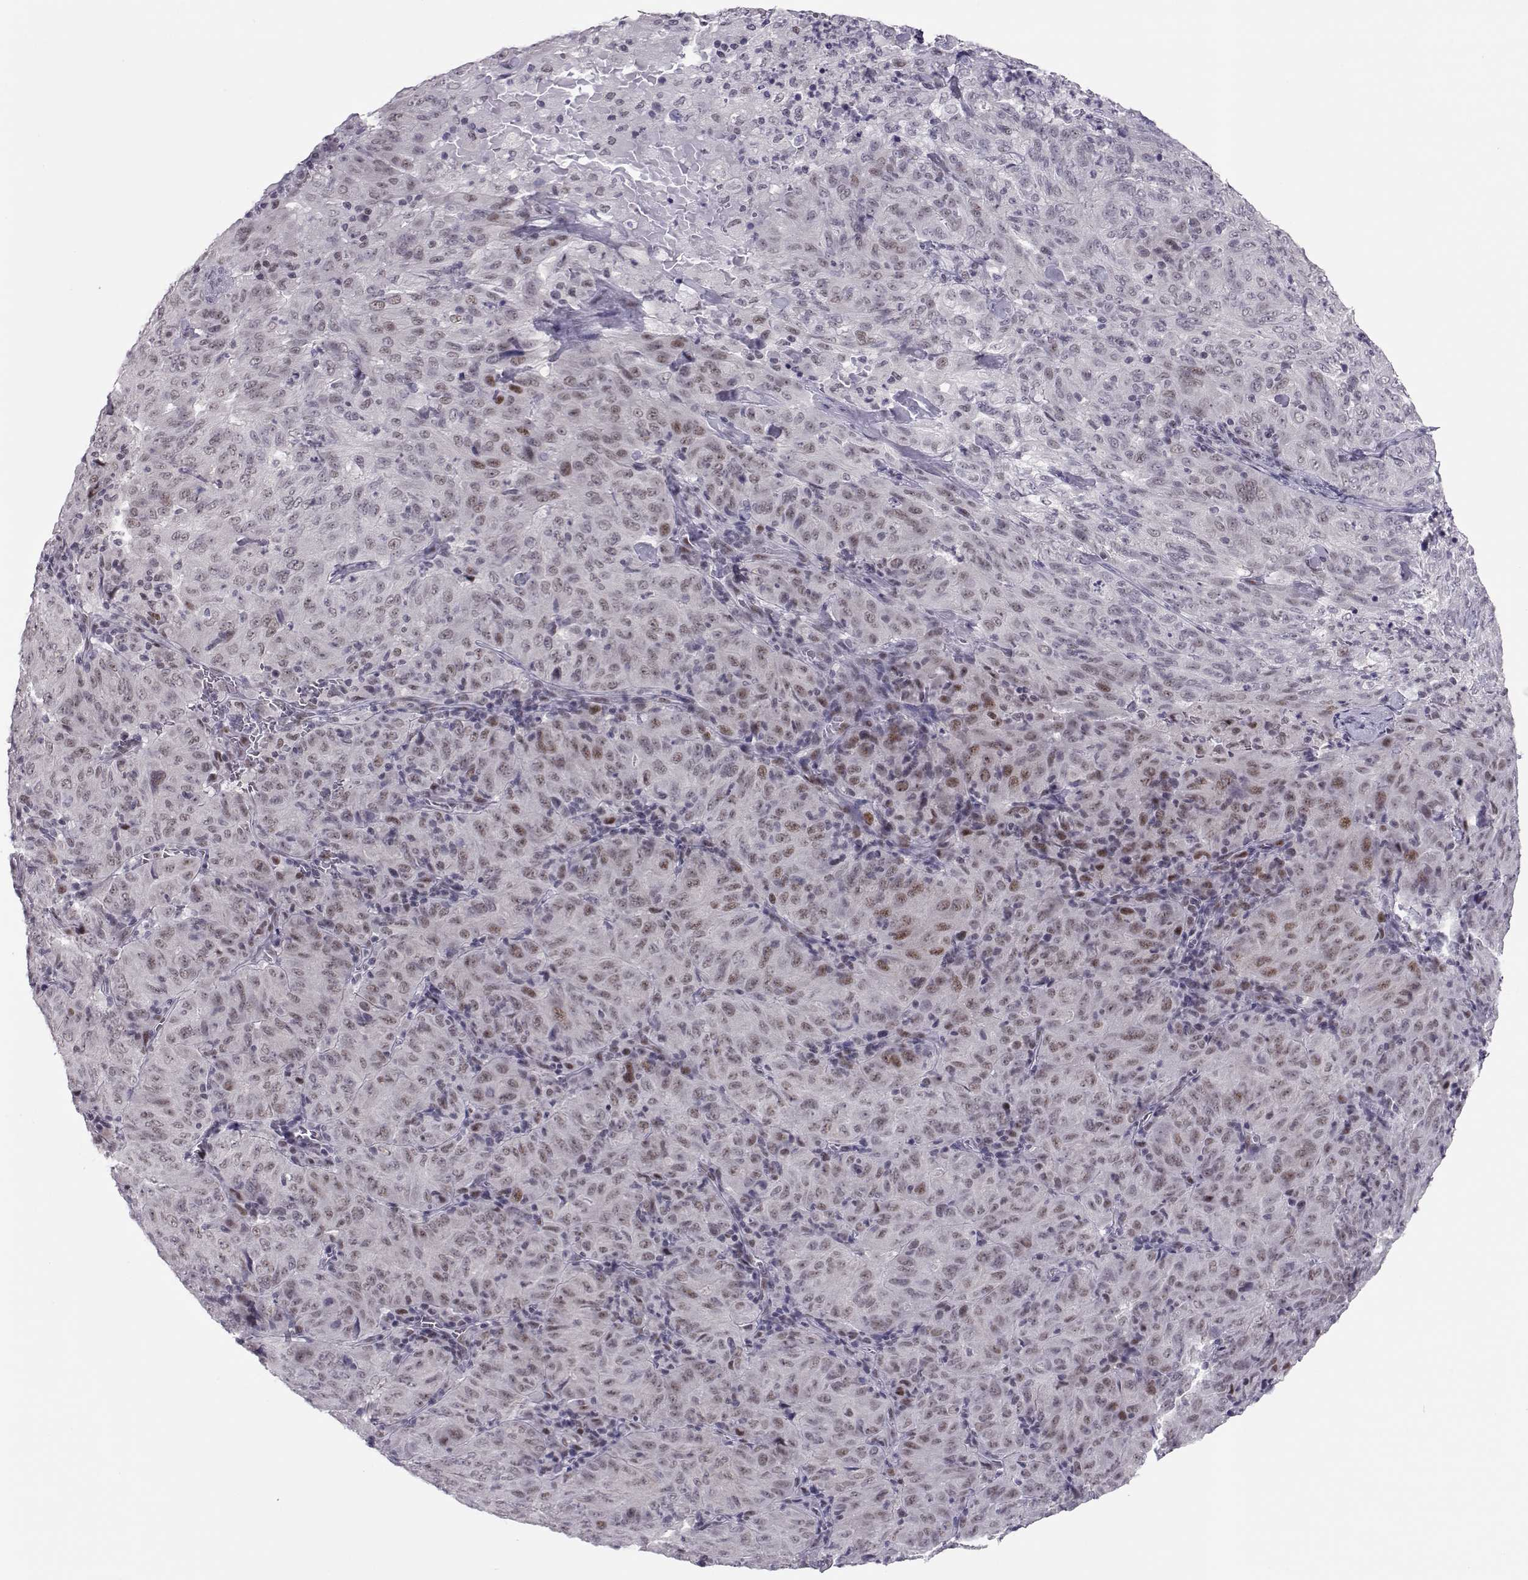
{"staining": {"intensity": "weak", "quantity": "<25%", "location": "nuclear"}, "tissue": "pancreatic cancer", "cell_type": "Tumor cells", "image_type": "cancer", "snomed": [{"axis": "morphology", "description": "Adenocarcinoma, NOS"}, {"axis": "topography", "description": "Pancreas"}], "caption": "Tumor cells show no significant staining in adenocarcinoma (pancreatic). Brightfield microscopy of immunohistochemistry stained with DAB (brown) and hematoxylin (blue), captured at high magnification.", "gene": "SIX6", "patient": {"sex": "male", "age": 63}}